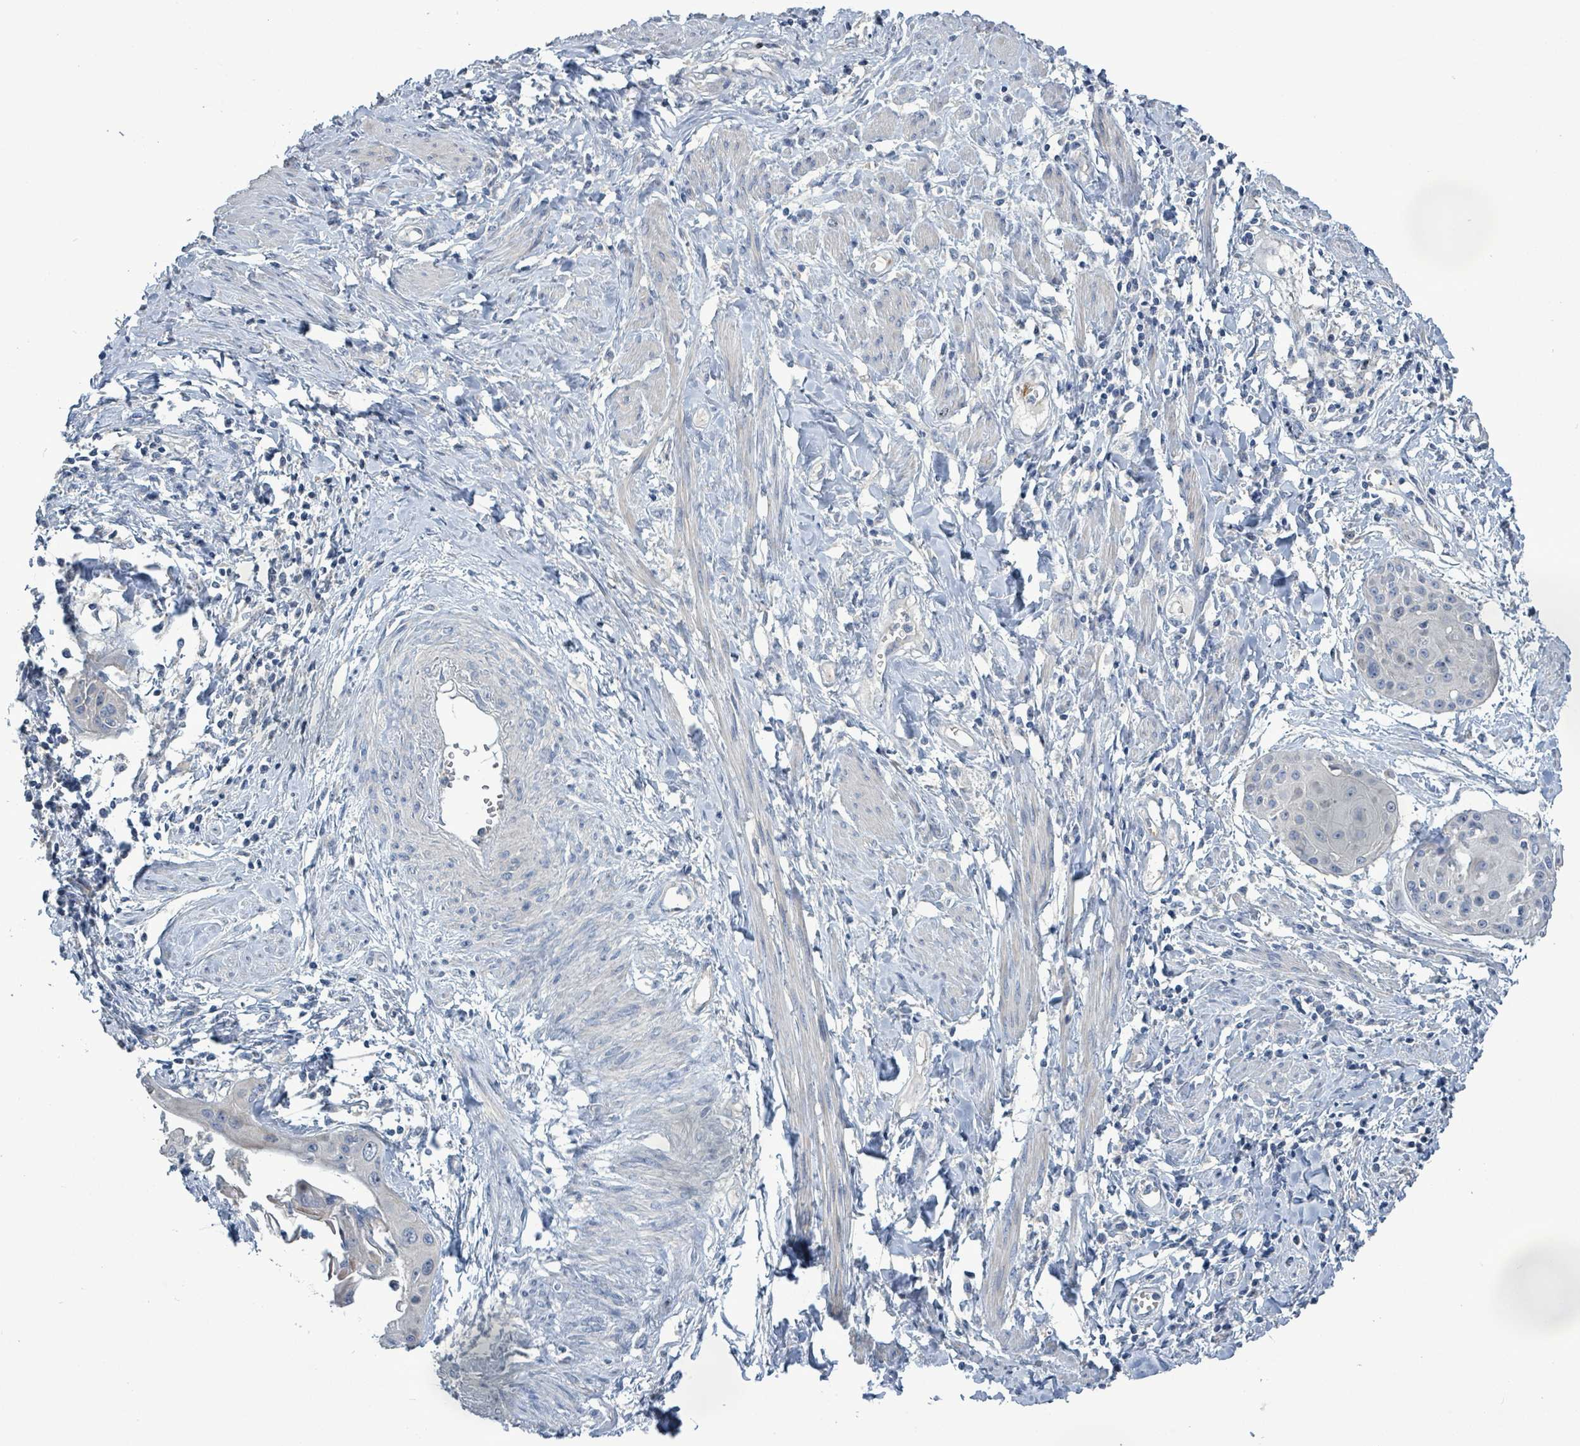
{"staining": {"intensity": "negative", "quantity": "none", "location": "none"}, "tissue": "cervical cancer", "cell_type": "Tumor cells", "image_type": "cancer", "snomed": [{"axis": "morphology", "description": "Squamous cell carcinoma, NOS"}, {"axis": "topography", "description": "Cervix"}], "caption": "Tumor cells show no significant protein staining in cervical cancer (squamous cell carcinoma). (Brightfield microscopy of DAB (3,3'-diaminobenzidine) immunohistochemistry at high magnification).", "gene": "KRAS", "patient": {"sex": "female", "age": 57}}